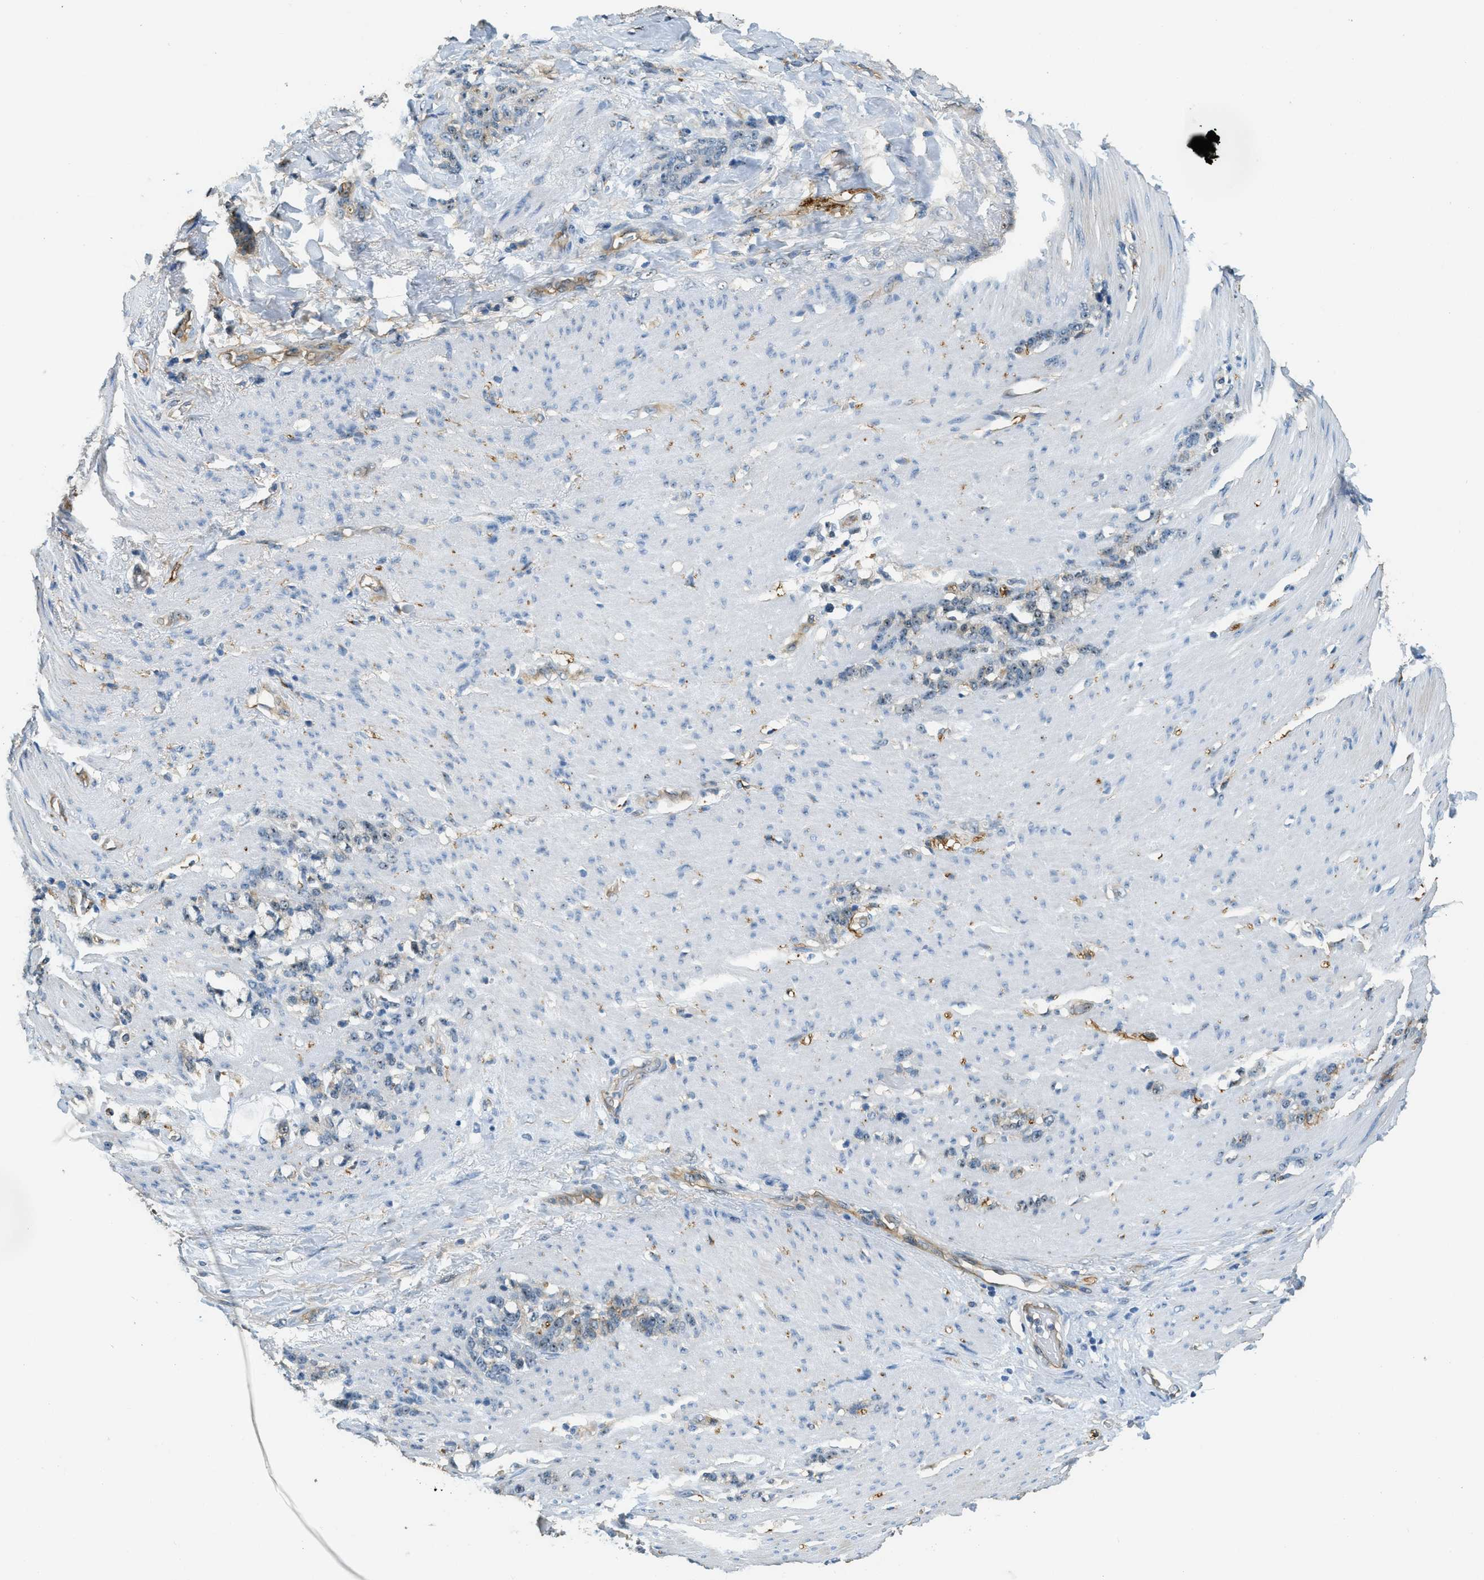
{"staining": {"intensity": "moderate", "quantity": "<25%", "location": "cytoplasmic/membranous,nuclear"}, "tissue": "stomach cancer", "cell_type": "Tumor cells", "image_type": "cancer", "snomed": [{"axis": "morphology", "description": "Adenocarcinoma, NOS"}, {"axis": "topography", "description": "Stomach, lower"}], "caption": "This is an image of immunohistochemistry staining of stomach cancer (adenocarcinoma), which shows moderate expression in the cytoplasmic/membranous and nuclear of tumor cells.", "gene": "OSMR", "patient": {"sex": "male", "age": 88}}